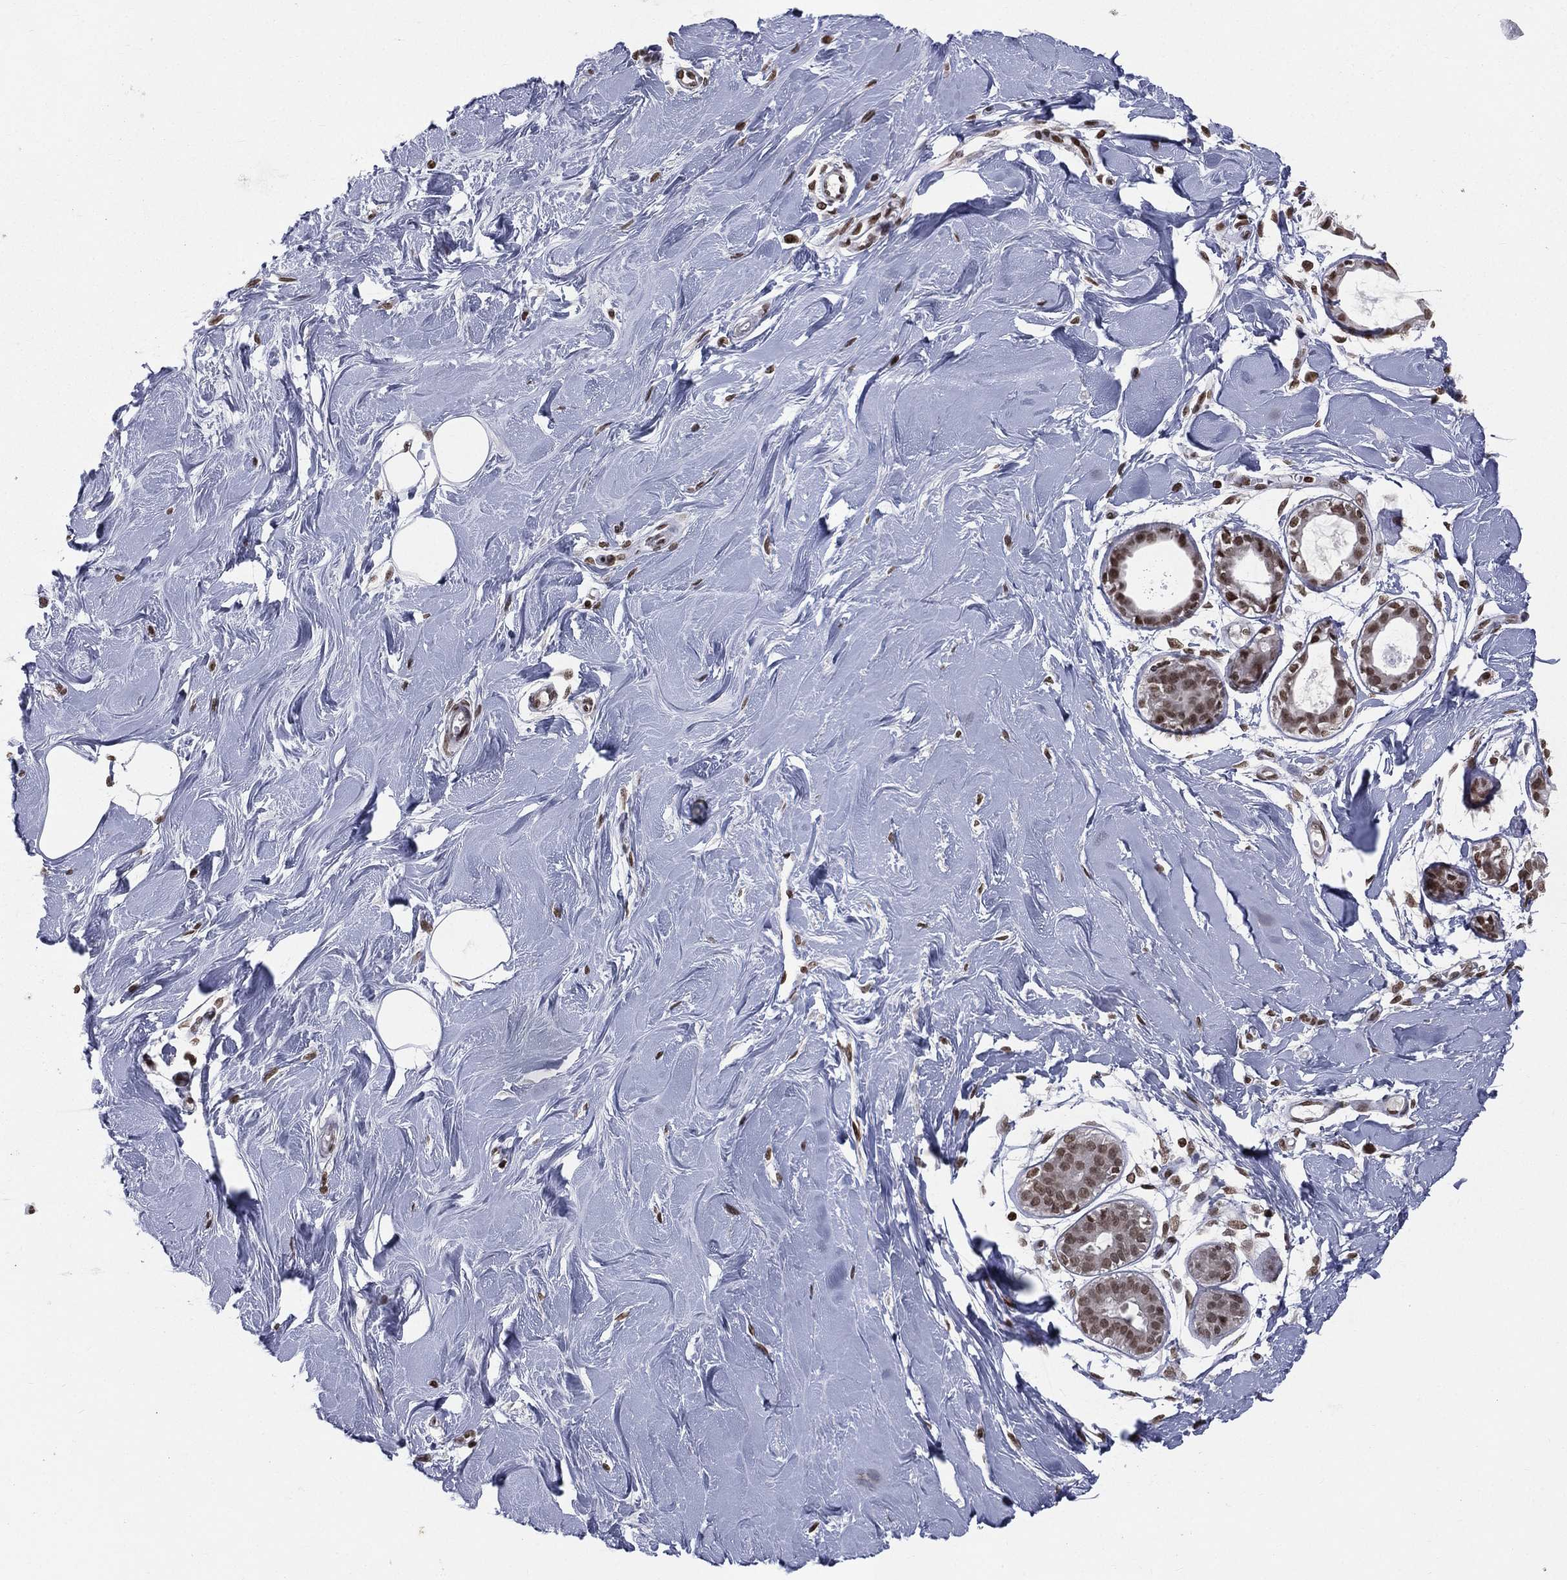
{"staining": {"intensity": "weak", "quantity": "<25%", "location": "nuclear"}, "tissue": "soft tissue", "cell_type": "Fibroblasts", "image_type": "normal", "snomed": [{"axis": "morphology", "description": "Normal tissue, NOS"}, {"axis": "topography", "description": "Breast"}], "caption": "Unremarkable soft tissue was stained to show a protein in brown. There is no significant positivity in fibroblasts. (Stains: DAB (3,3'-diaminobenzidine) immunohistochemistry with hematoxylin counter stain, Microscopy: brightfield microscopy at high magnification).", "gene": "RFX7", "patient": {"sex": "female", "age": 49}}